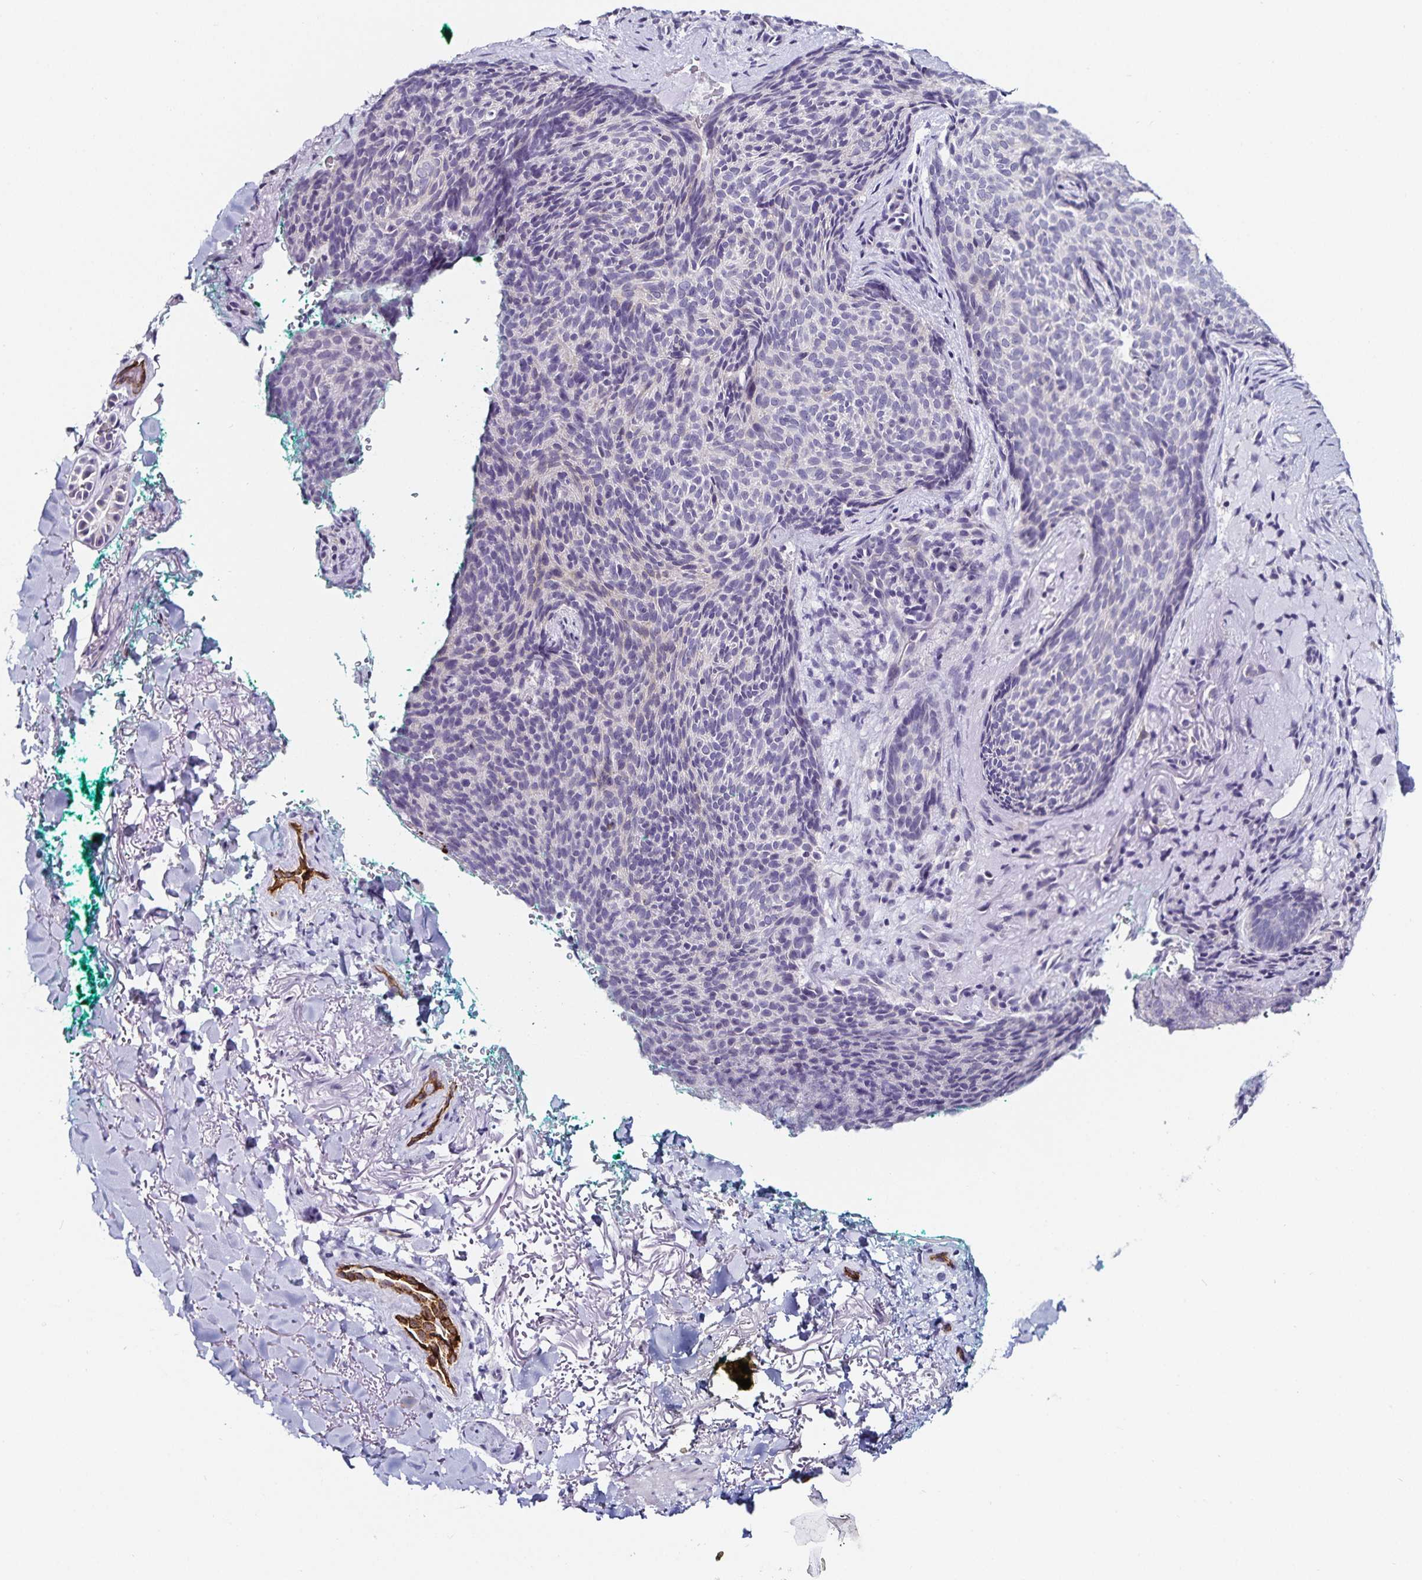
{"staining": {"intensity": "negative", "quantity": "none", "location": "none"}, "tissue": "skin cancer", "cell_type": "Tumor cells", "image_type": "cancer", "snomed": [{"axis": "morphology", "description": "Basal cell carcinoma"}, {"axis": "topography", "description": "Skin"}, {"axis": "topography", "description": "Skin of head"}], "caption": "A photomicrograph of skin cancer (basal cell carcinoma) stained for a protein displays no brown staining in tumor cells. Nuclei are stained in blue.", "gene": "TSPAN7", "patient": {"sex": "female", "age": 92}}